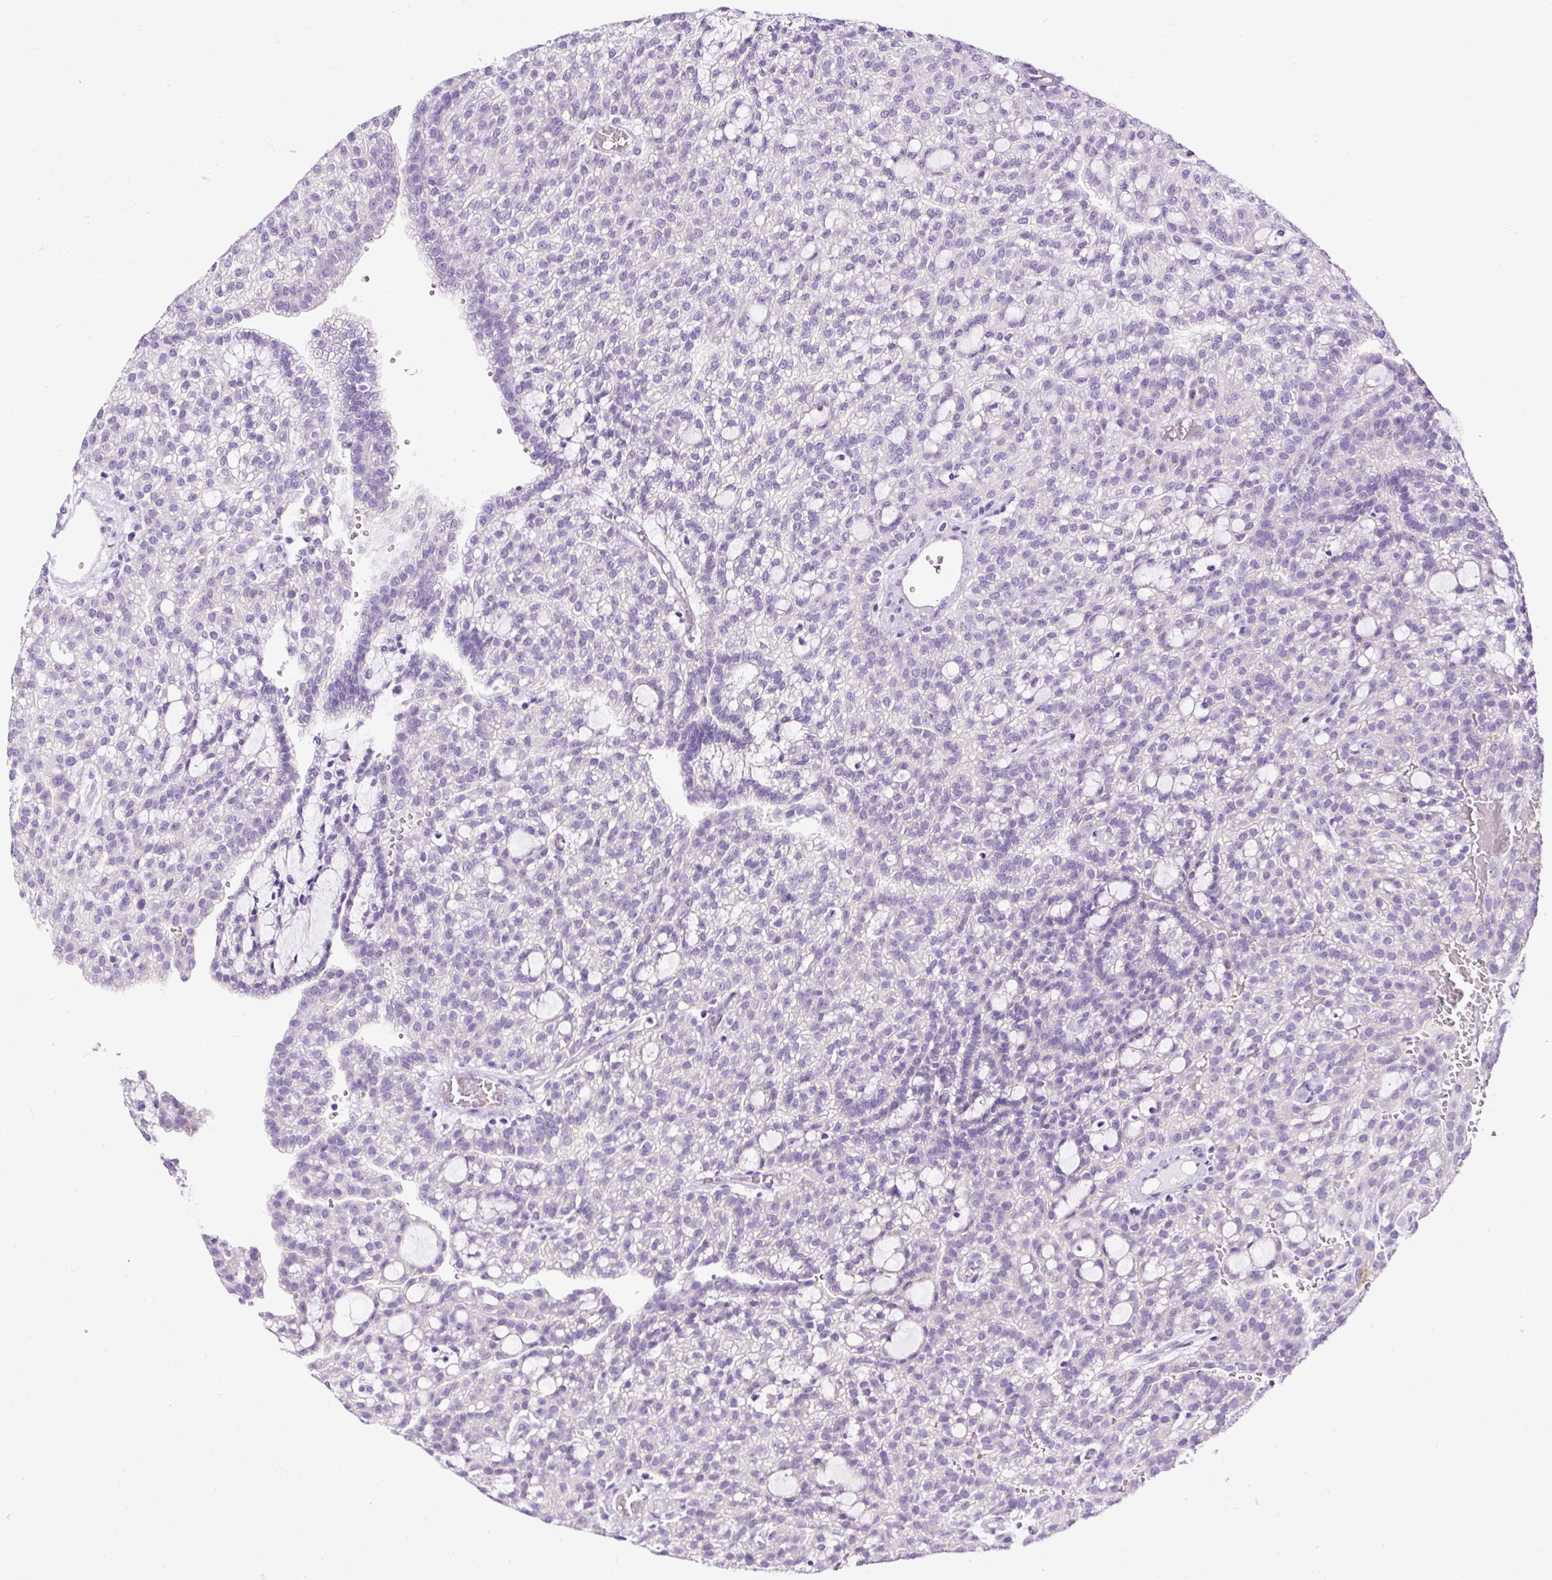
{"staining": {"intensity": "negative", "quantity": "none", "location": "none"}, "tissue": "renal cancer", "cell_type": "Tumor cells", "image_type": "cancer", "snomed": [{"axis": "morphology", "description": "Adenocarcinoma, NOS"}, {"axis": "topography", "description": "Kidney"}], "caption": "Tumor cells show no significant protein expression in adenocarcinoma (renal).", "gene": "STOX2", "patient": {"sex": "male", "age": 63}}